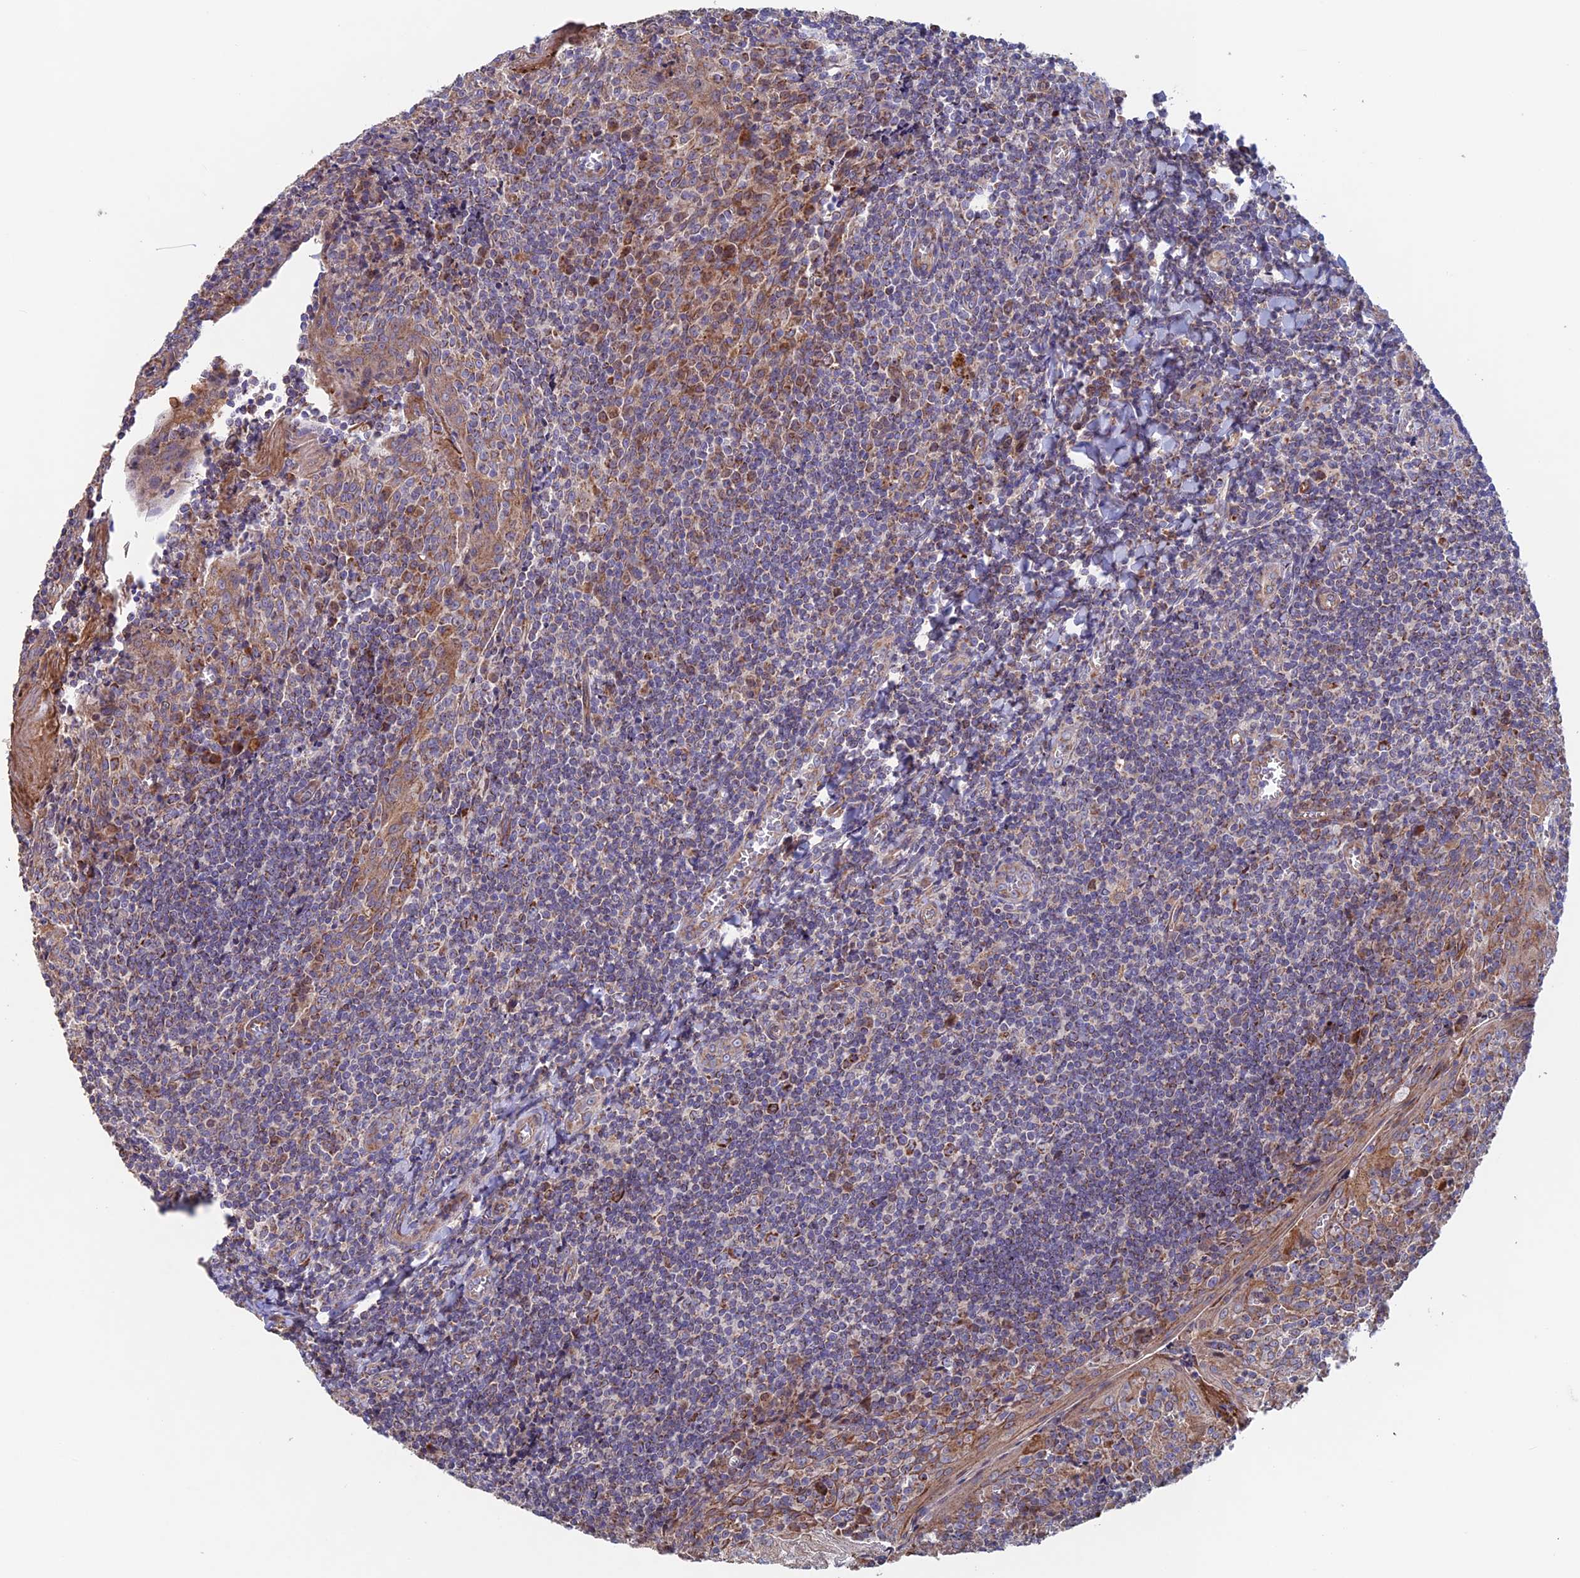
{"staining": {"intensity": "moderate", "quantity": ">75%", "location": "cytoplasmic/membranous"}, "tissue": "tonsil", "cell_type": "Germinal center cells", "image_type": "normal", "snomed": [{"axis": "morphology", "description": "Normal tissue, NOS"}, {"axis": "topography", "description": "Tonsil"}], "caption": "Germinal center cells display medium levels of moderate cytoplasmic/membranous expression in approximately >75% of cells in benign tonsil.", "gene": "MRPL1", "patient": {"sex": "male", "age": 27}}